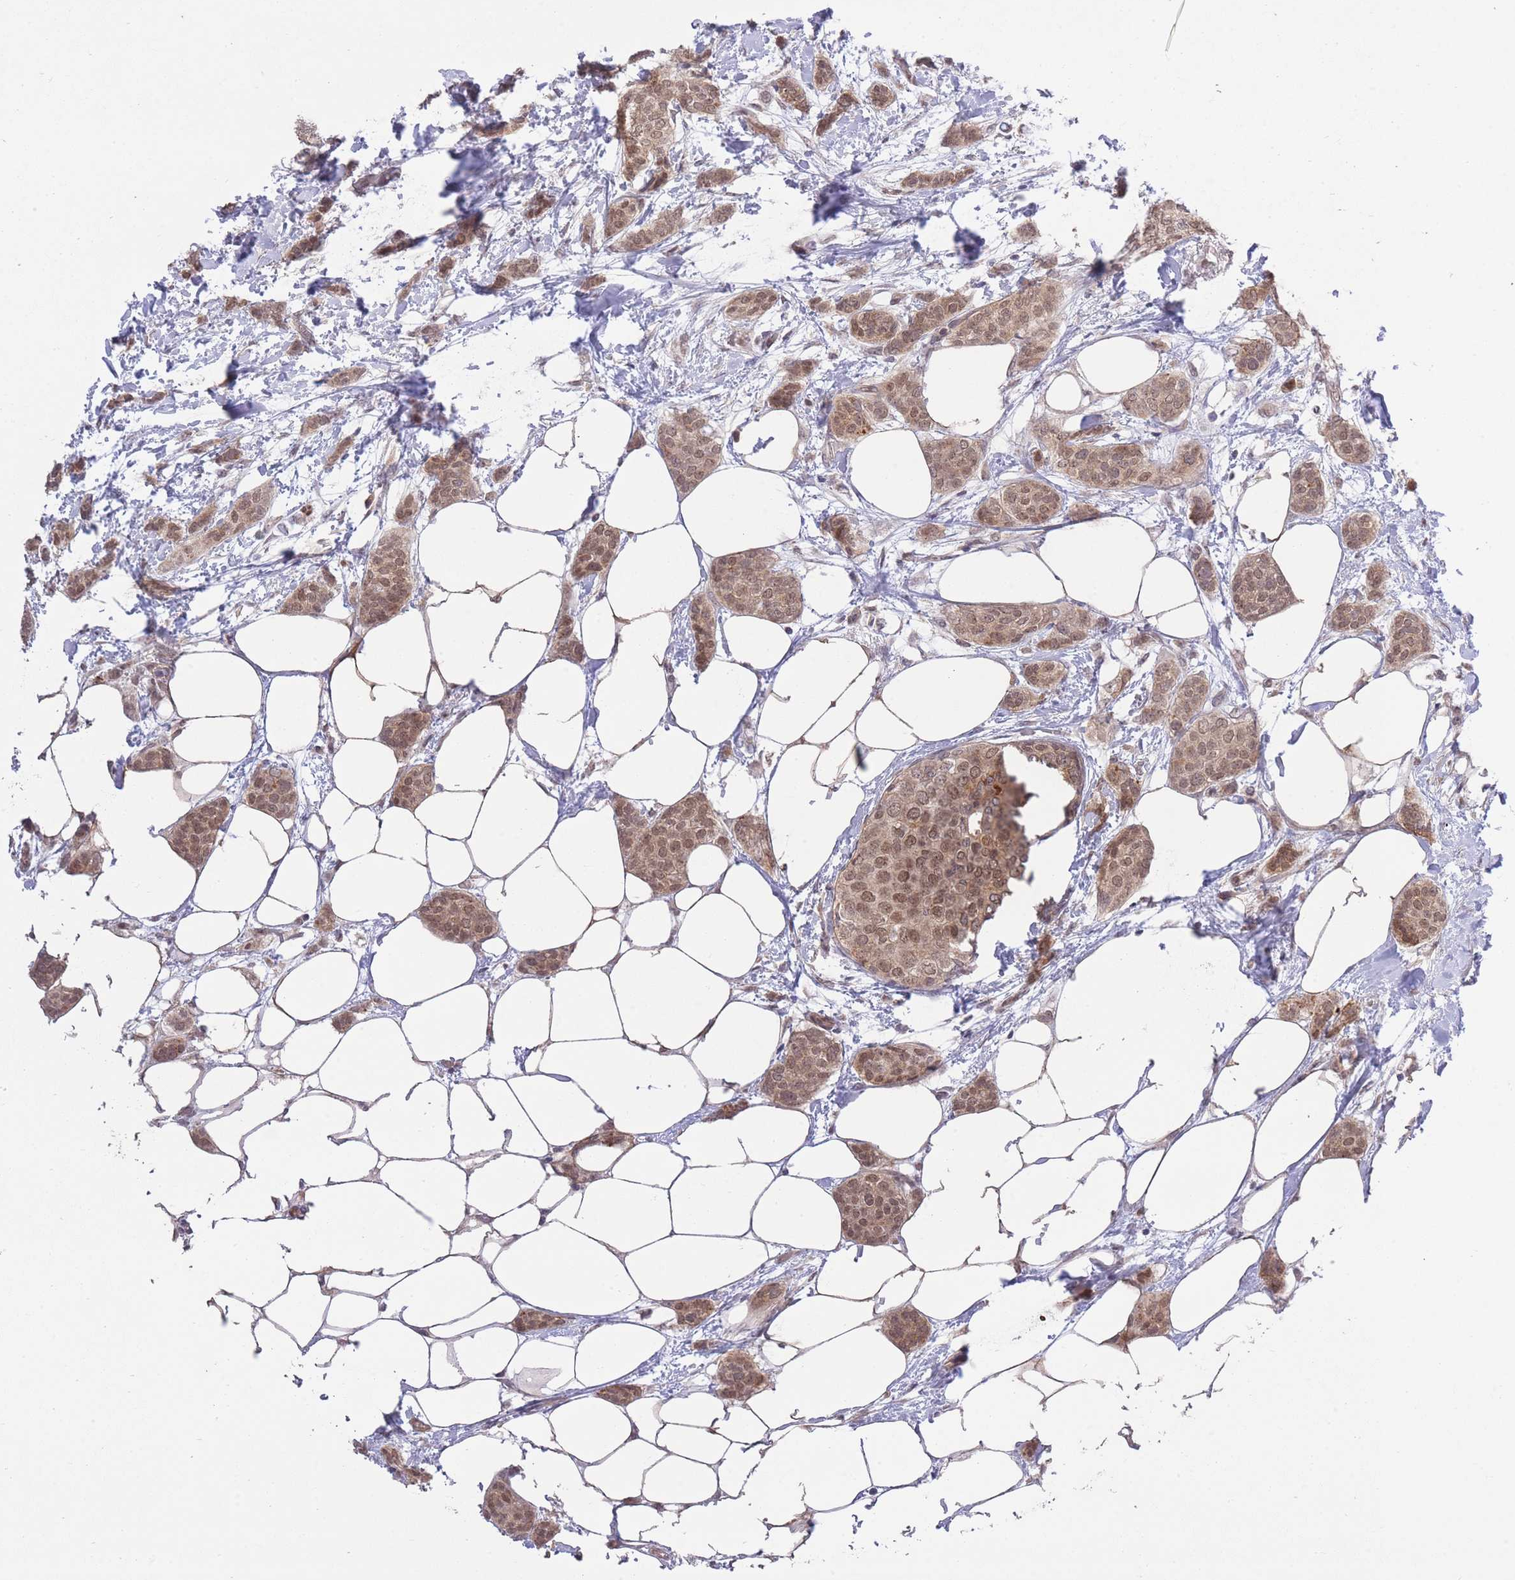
{"staining": {"intensity": "moderate", "quantity": ">75%", "location": "cytoplasmic/membranous,nuclear"}, "tissue": "breast cancer", "cell_type": "Tumor cells", "image_type": "cancer", "snomed": [{"axis": "morphology", "description": "Duct carcinoma"}, {"axis": "topography", "description": "Breast"}], "caption": "Breast cancer (infiltrating ductal carcinoma) was stained to show a protein in brown. There is medium levels of moderate cytoplasmic/membranous and nuclear positivity in about >75% of tumor cells.", "gene": "ELOA2", "patient": {"sex": "female", "age": 72}}